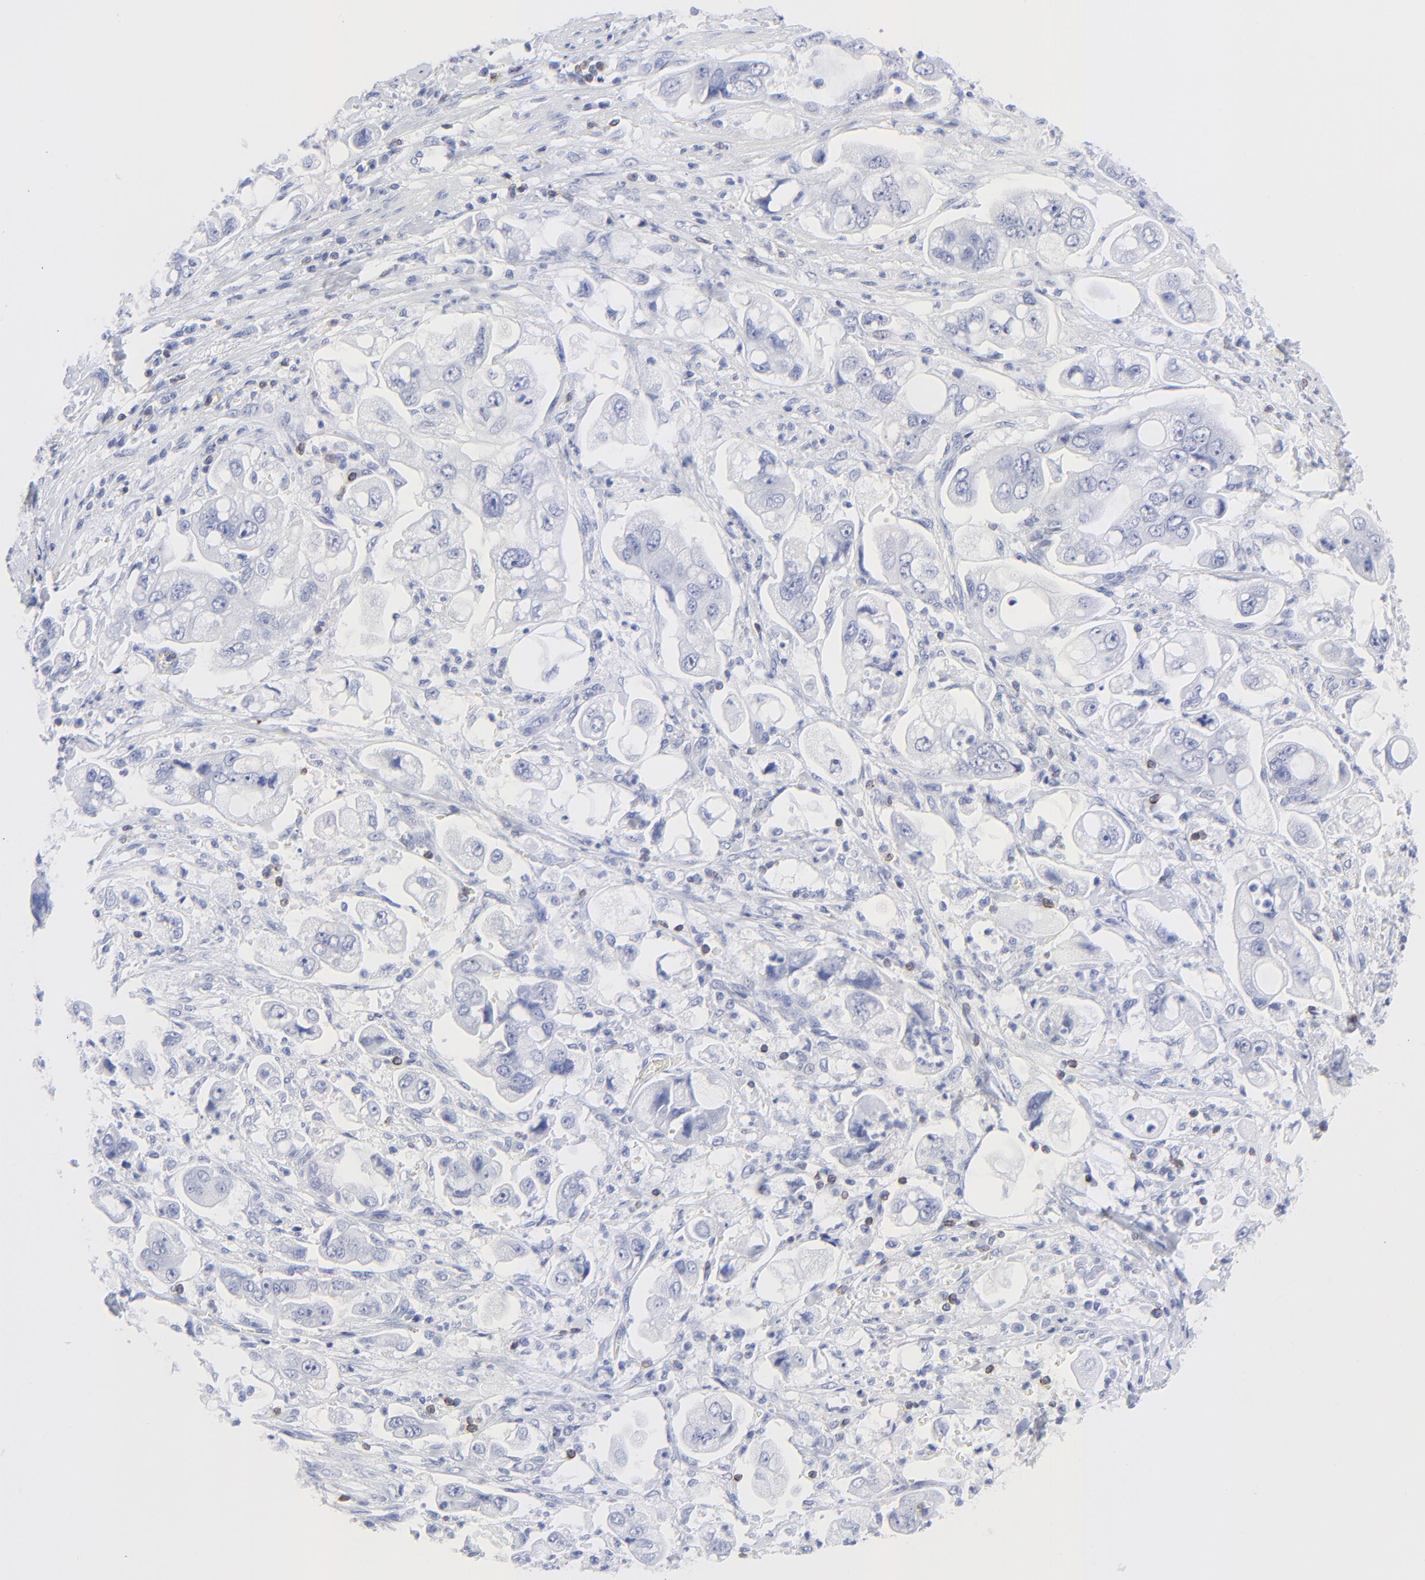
{"staining": {"intensity": "negative", "quantity": "none", "location": "none"}, "tissue": "stomach cancer", "cell_type": "Tumor cells", "image_type": "cancer", "snomed": [{"axis": "morphology", "description": "Adenocarcinoma, NOS"}, {"axis": "topography", "description": "Stomach"}], "caption": "Tumor cells are negative for protein expression in human stomach cancer. The staining is performed using DAB brown chromogen with nuclei counter-stained in using hematoxylin.", "gene": "LCK", "patient": {"sex": "male", "age": 62}}